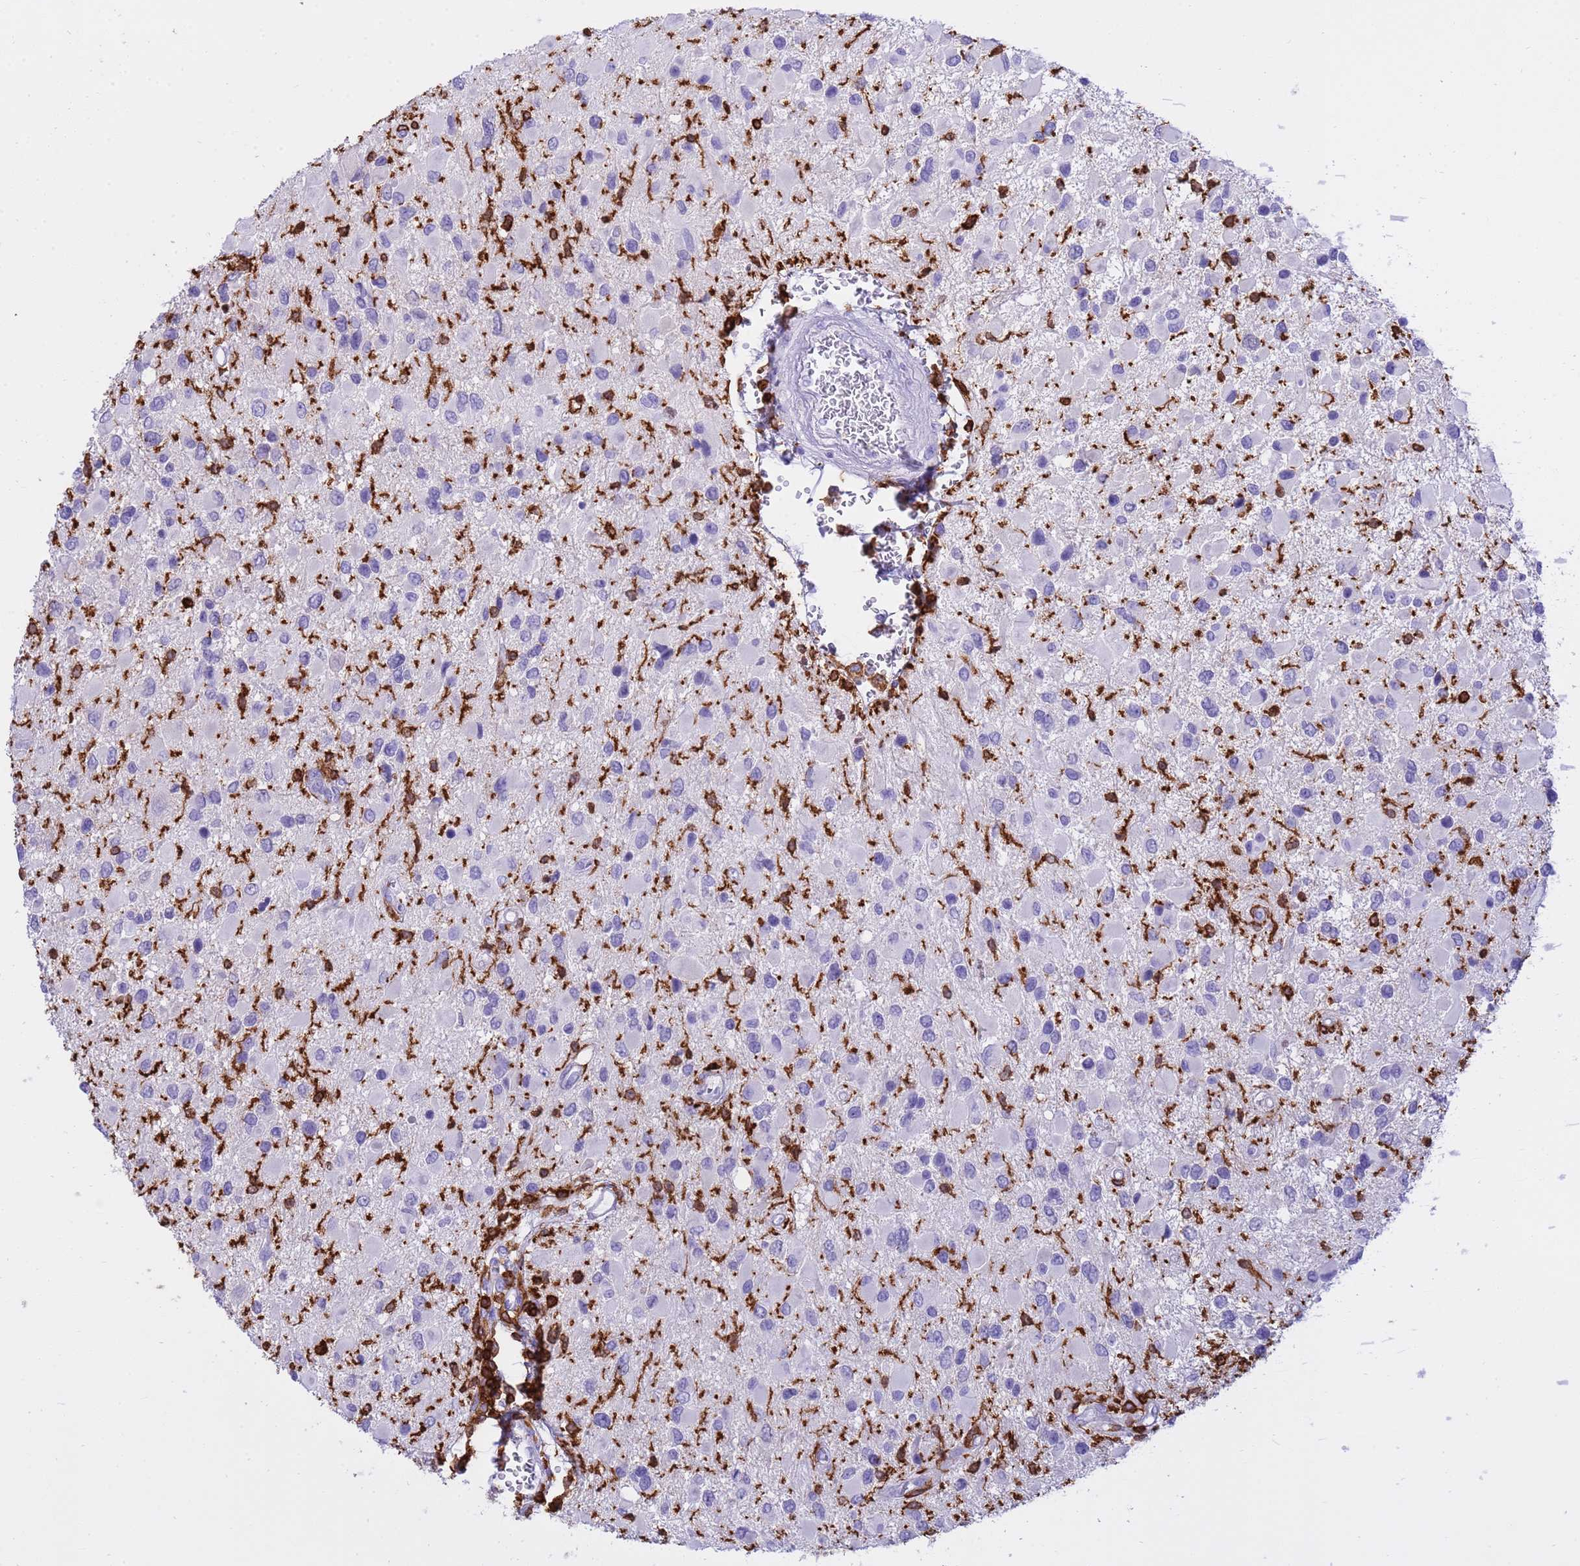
{"staining": {"intensity": "negative", "quantity": "none", "location": "none"}, "tissue": "glioma", "cell_type": "Tumor cells", "image_type": "cancer", "snomed": [{"axis": "morphology", "description": "Glioma, malignant, High grade"}, {"axis": "topography", "description": "Brain"}], "caption": "High power microscopy micrograph of an immunohistochemistry (IHC) histopathology image of glioma, revealing no significant expression in tumor cells. The staining is performed using DAB (3,3'-diaminobenzidine) brown chromogen with nuclei counter-stained in using hematoxylin.", "gene": "IRF5", "patient": {"sex": "male", "age": 53}}